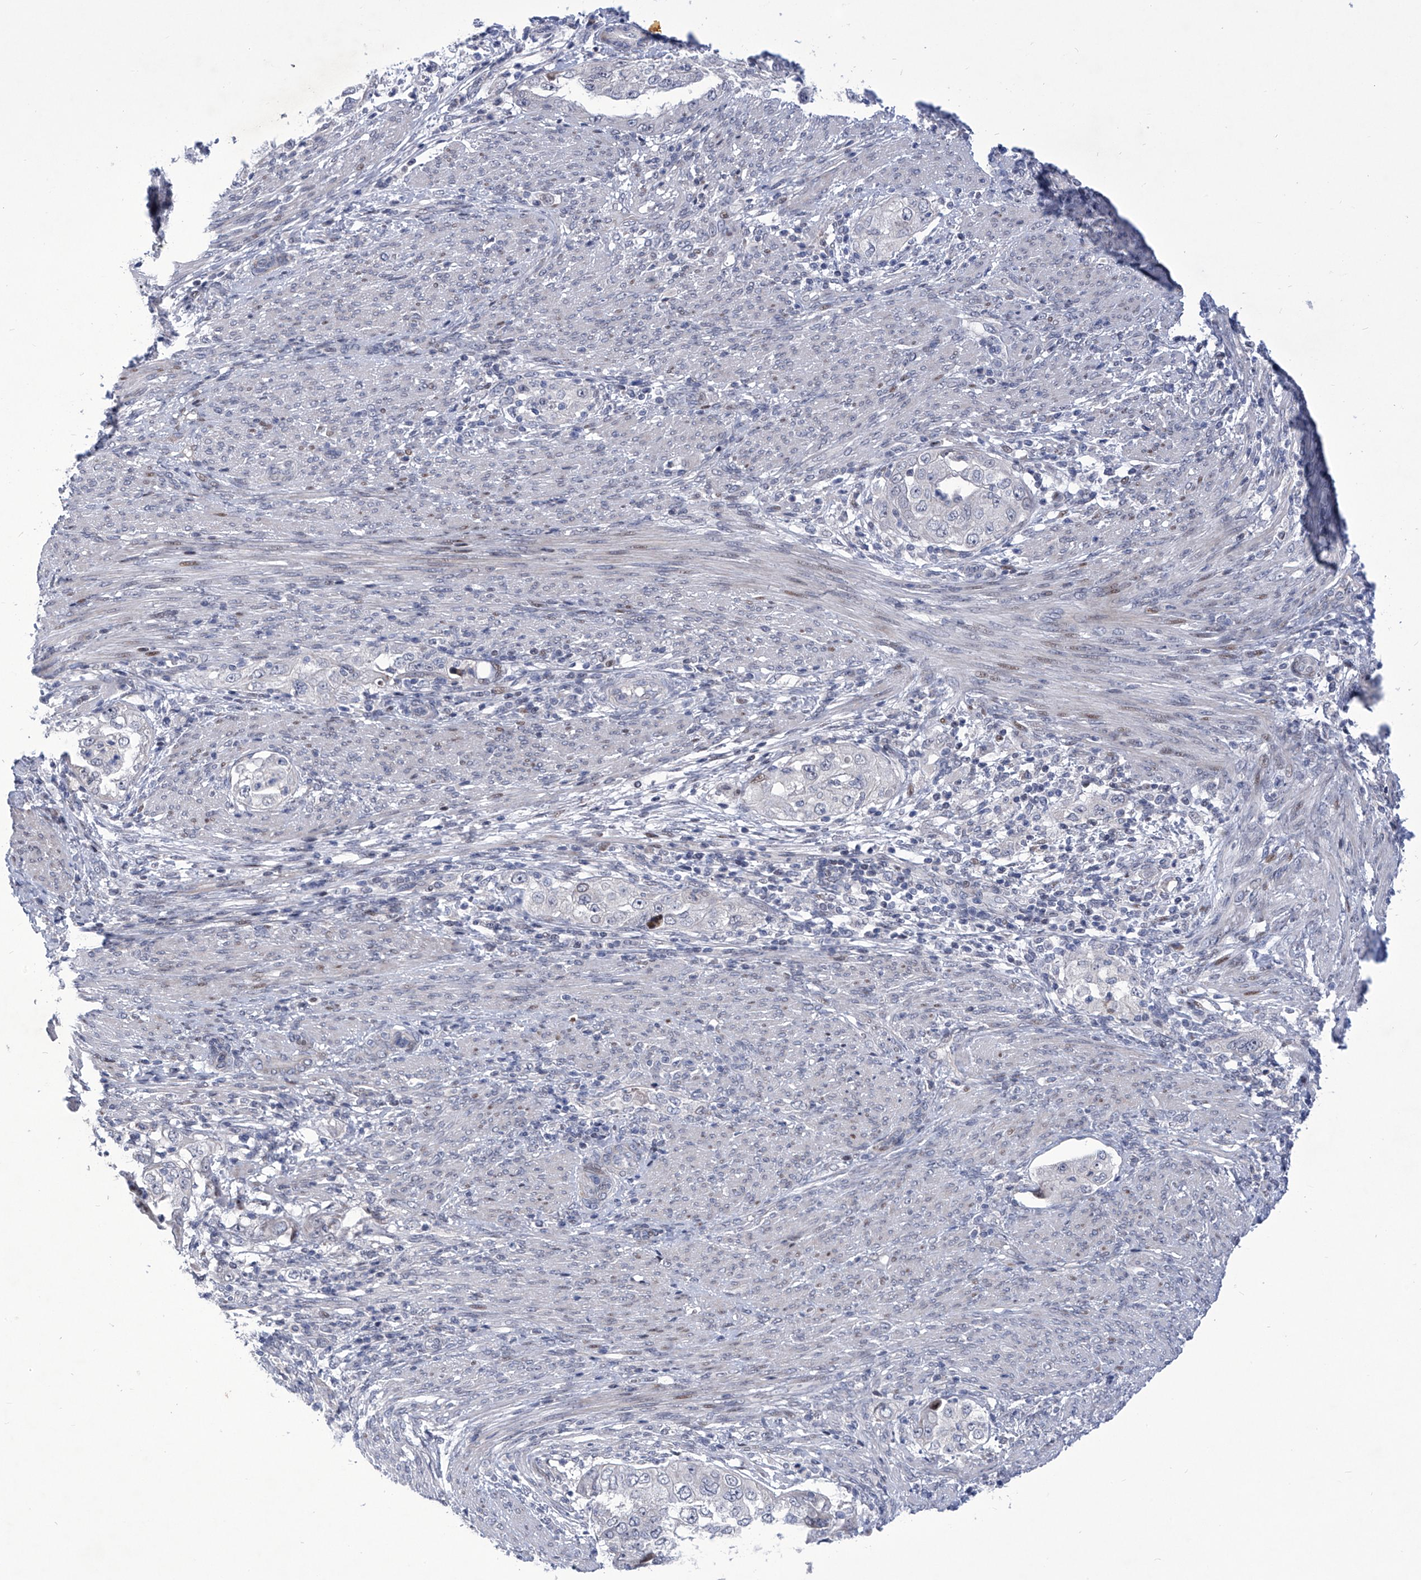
{"staining": {"intensity": "negative", "quantity": "none", "location": "none"}, "tissue": "endometrial cancer", "cell_type": "Tumor cells", "image_type": "cancer", "snomed": [{"axis": "morphology", "description": "Adenocarcinoma, NOS"}, {"axis": "topography", "description": "Endometrium"}], "caption": "Tumor cells show no significant positivity in endometrial cancer.", "gene": "NUFIP1", "patient": {"sex": "female", "age": 85}}